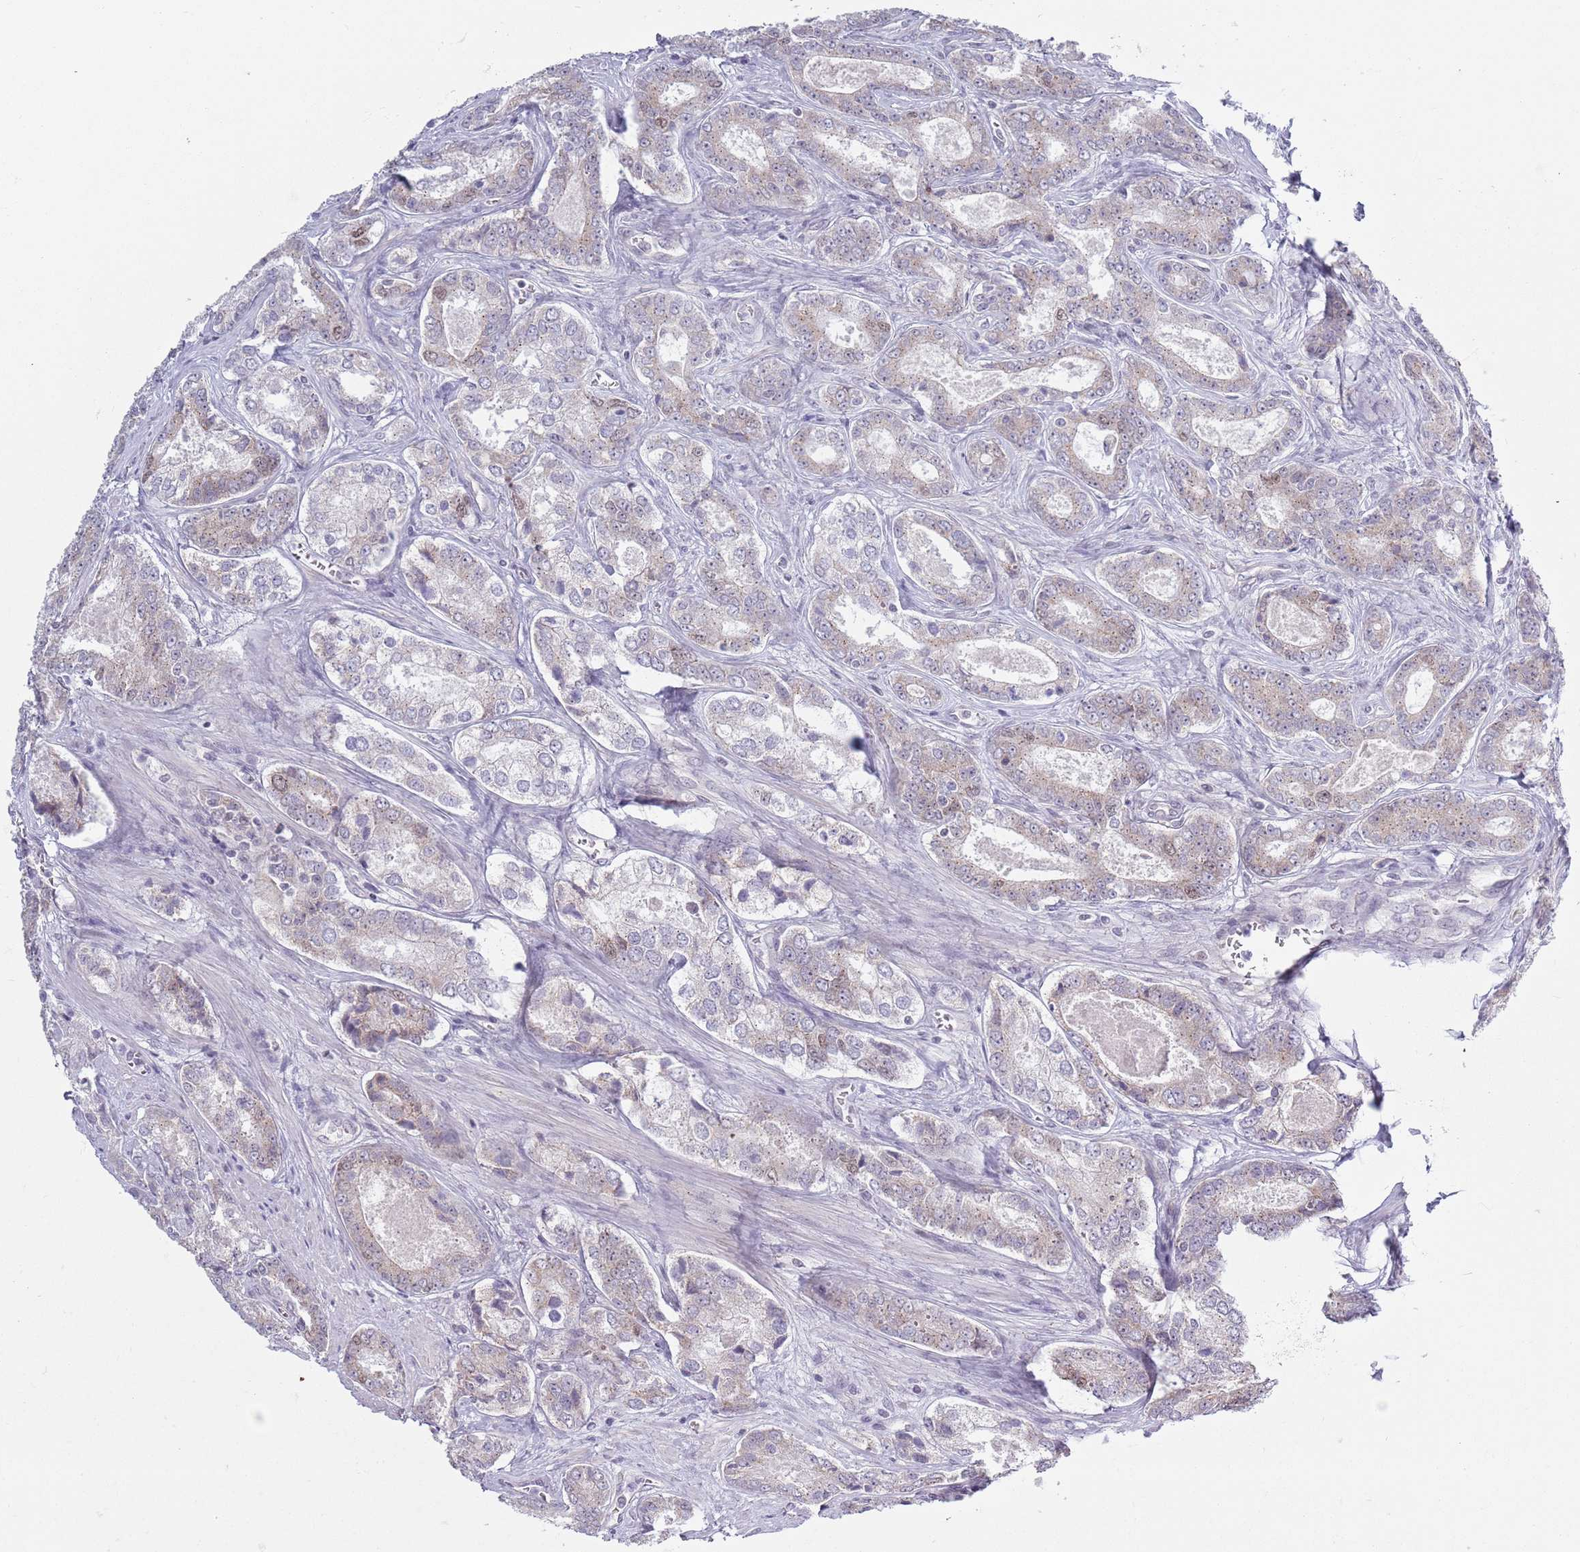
{"staining": {"intensity": "weak", "quantity": "<25%", "location": "cytoplasmic/membranous"}, "tissue": "prostate cancer", "cell_type": "Tumor cells", "image_type": "cancer", "snomed": [{"axis": "morphology", "description": "Adenocarcinoma, Low grade"}, {"axis": "topography", "description": "Prostate"}], "caption": "The micrograph shows no staining of tumor cells in prostate cancer.", "gene": "MRPL34", "patient": {"sex": "male", "age": 68}}